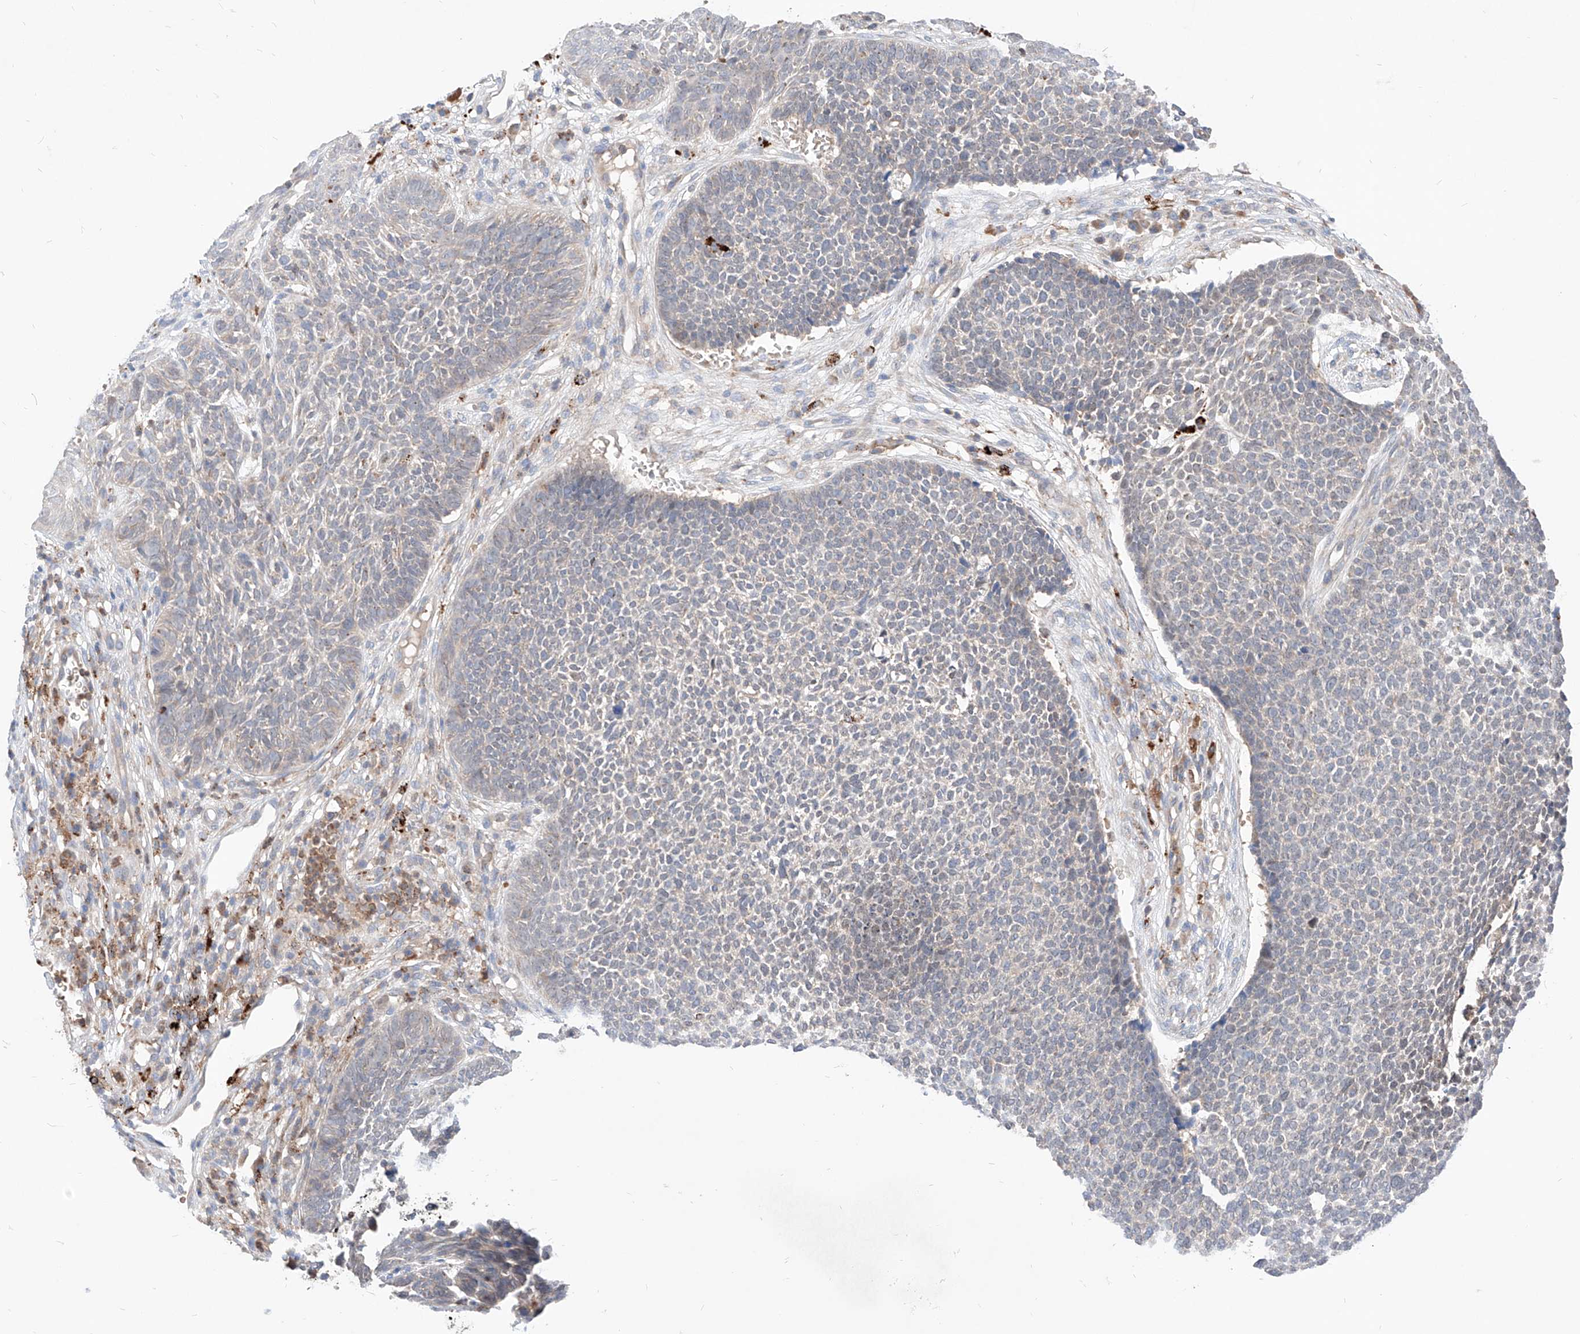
{"staining": {"intensity": "negative", "quantity": "none", "location": "none"}, "tissue": "skin cancer", "cell_type": "Tumor cells", "image_type": "cancer", "snomed": [{"axis": "morphology", "description": "Basal cell carcinoma"}, {"axis": "topography", "description": "Skin"}], "caption": "Skin cancer (basal cell carcinoma) was stained to show a protein in brown. There is no significant expression in tumor cells. Brightfield microscopy of immunohistochemistry stained with DAB (3,3'-diaminobenzidine) (brown) and hematoxylin (blue), captured at high magnification.", "gene": "TSNAX", "patient": {"sex": "female", "age": 84}}